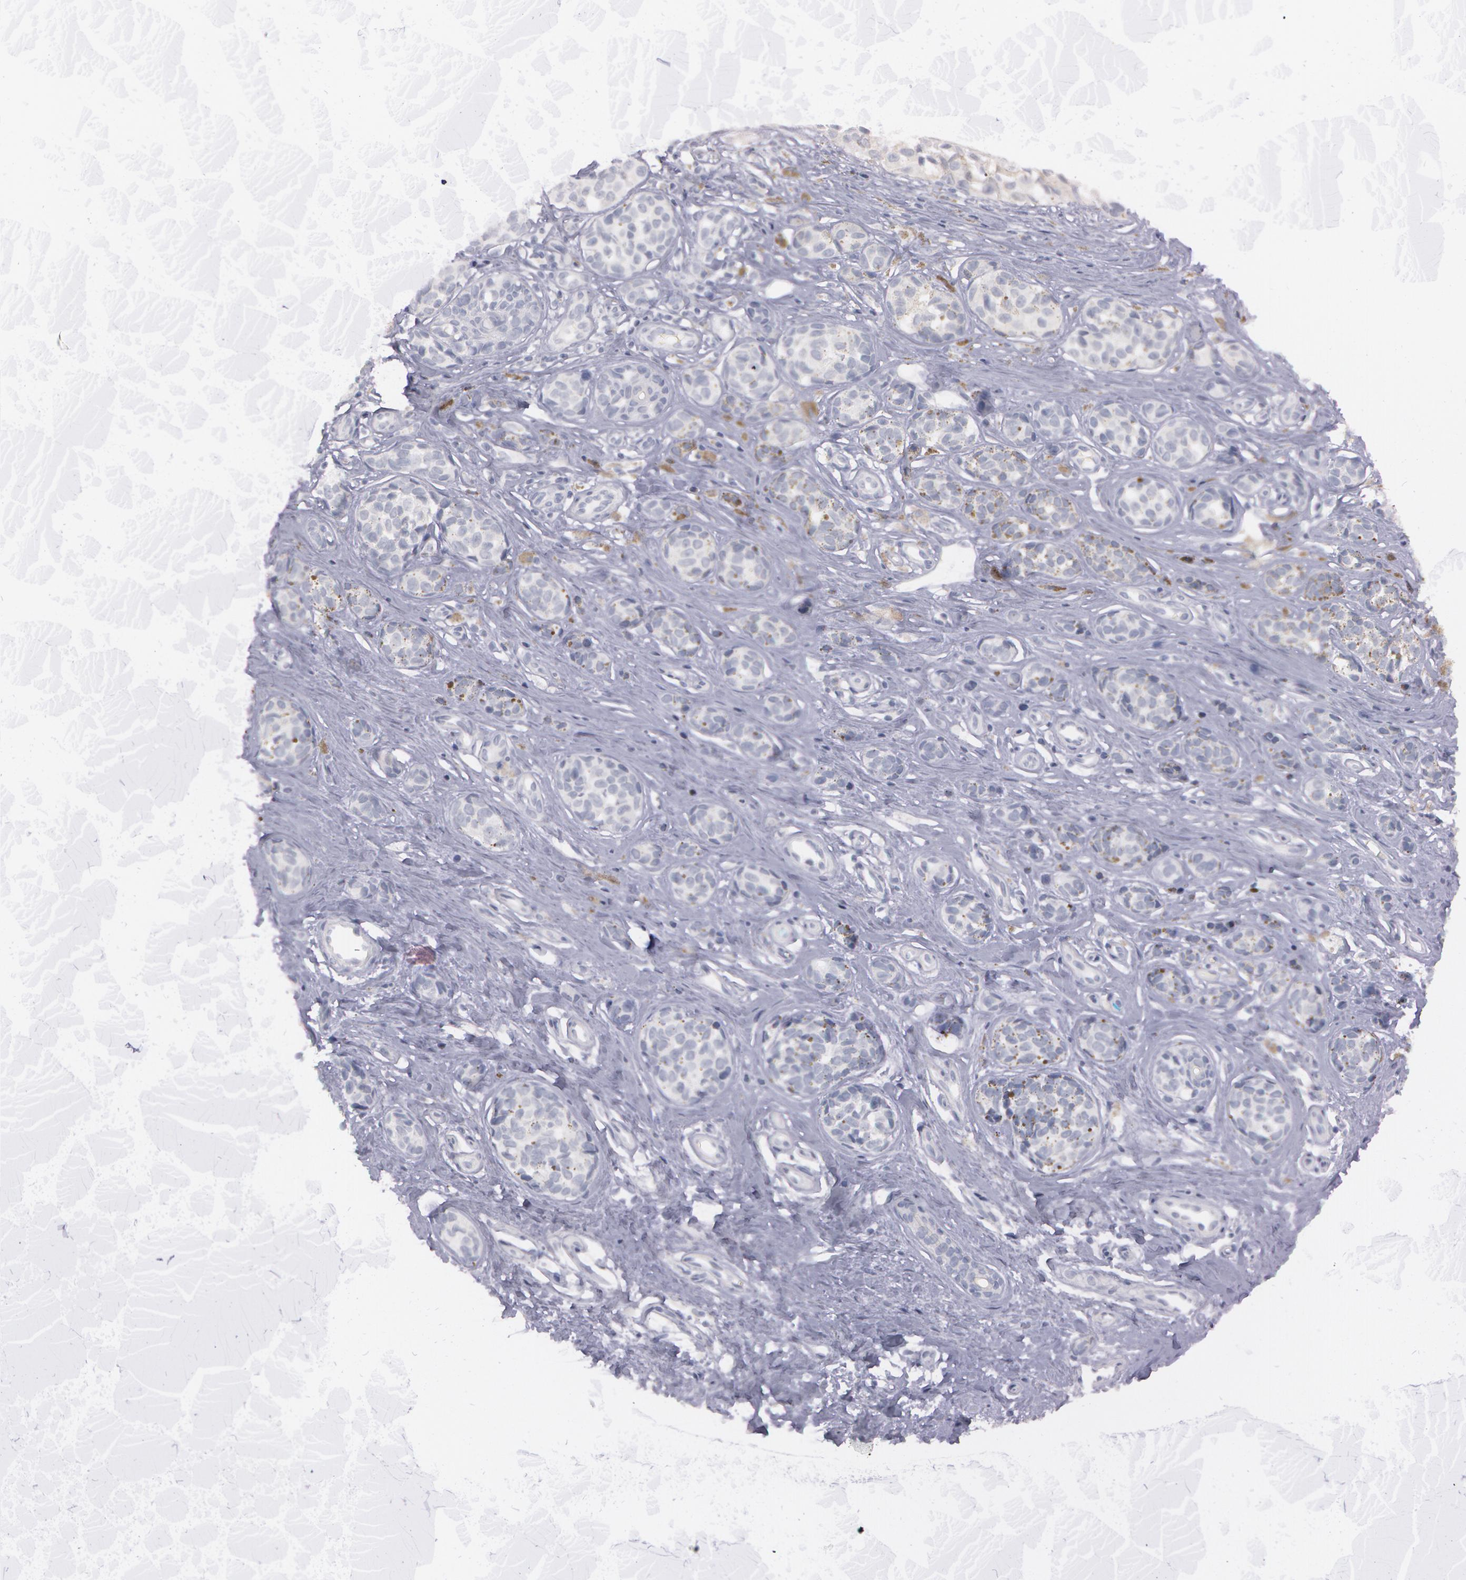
{"staining": {"intensity": "negative", "quantity": "none", "location": "none"}, "tissue": "melanoma", "cell_type": "Tumor cells", "image_type": "cancer", "snomed": [{"axis": "morphology", "description": "Malignant melanoma, NOS"}, {"axis": "topography", "description": "Skin"}], "caption": "DAB immunohistochemical staining of human melanoma exhibits no significant staining in tumor cells. (DAB (3,3'-diaminobenzidine) IHC visualized using brightfield microscopy, high magnification).", "gene": "IL1RN", "patient": {"sex": "male", "age": 79}}